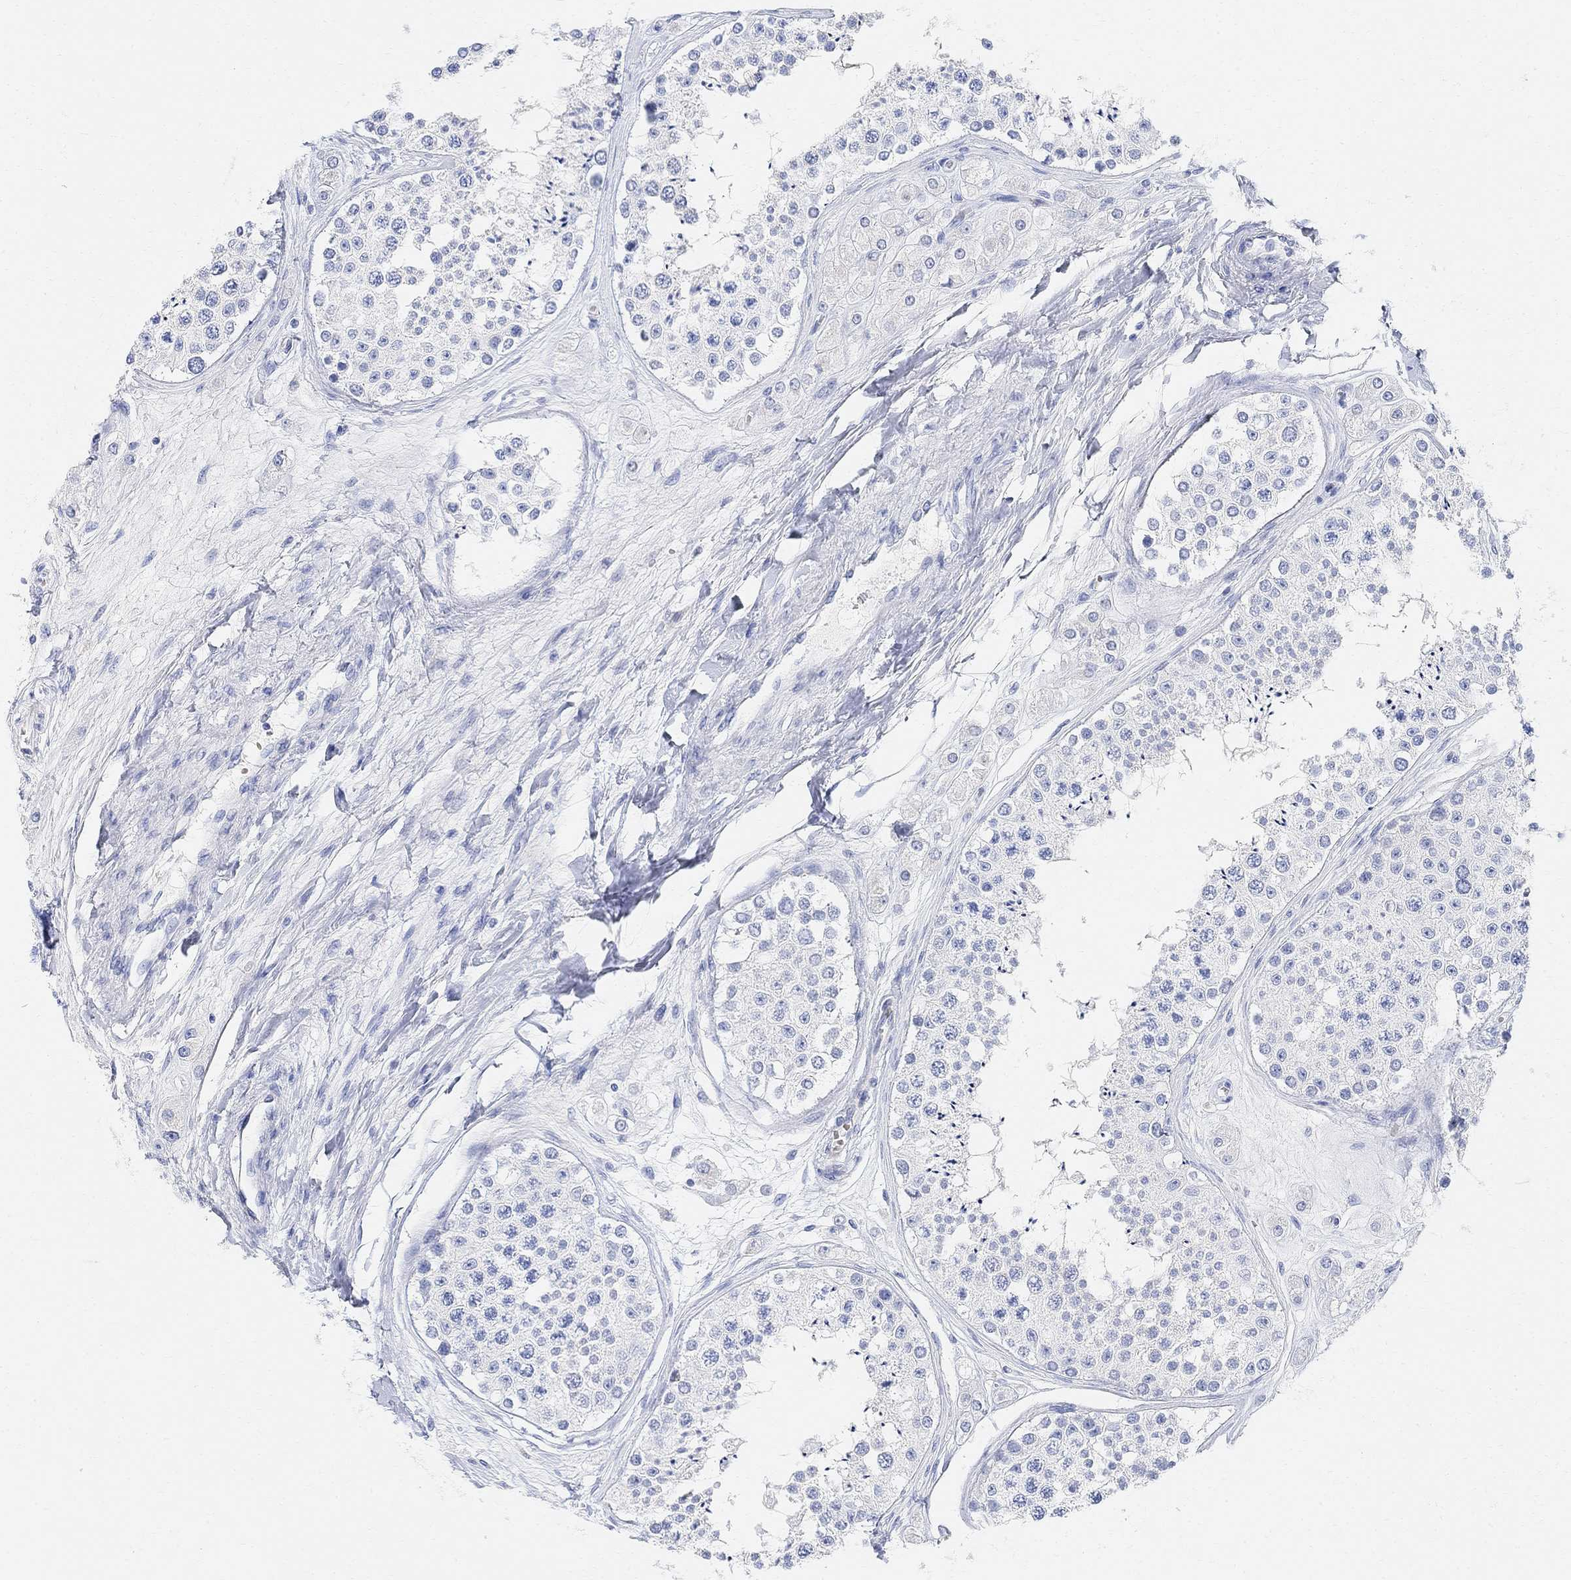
{"staining": {"intensity": "negative", "quantity": "none", "location": "none"}, "tissue": "testis", "cell_type": "Cells in seminiferous ducts", "image_type": "normal", "snomed": [{"axis": "morphology", "description": "Normal tissue, NOS"}, {"axis": "topography", "description": "Testis"}], "caption": "DAB (3,3'-diaminobenzidine) immunohistochemical staining of unremarkable testis exhibits no significant positivity in cells in seminiferous ducts.", "gene": "RETNLB", "patient": {"sex": "male", "age": 25}}